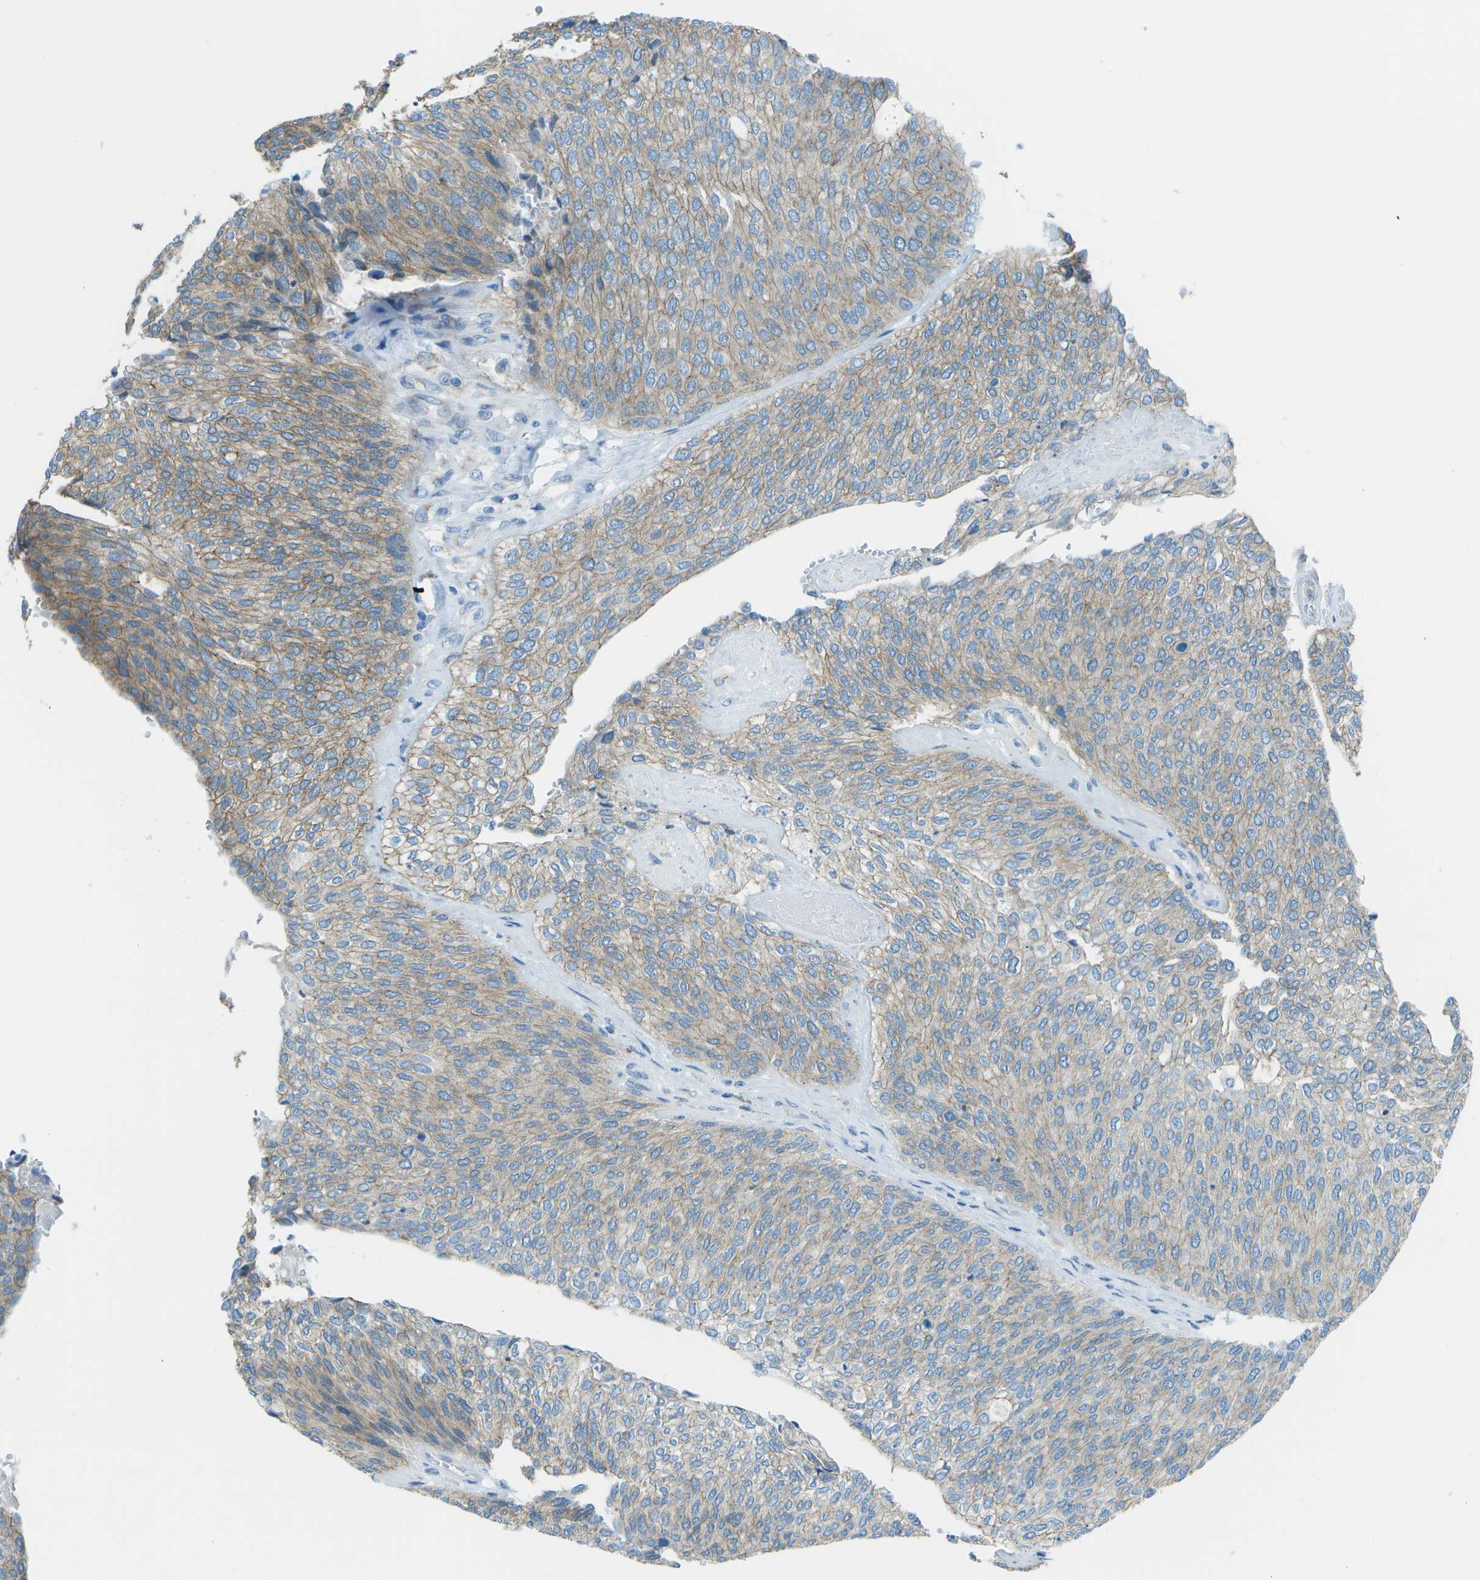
{"staining": {"intensity": "weak", "quantity": ">75%", "location": "cytoplasmic/membranous"}, "tissue": "urothelial cancer", "cell_type": "Tumor cells", "image_type": "cancer", "snomed": [{"axis": "morphology", "description": "Urothelial carcinoma, Low grade"}, {"axis": "topography", "description": "Urinary bladder"}], "caption": "Tumor cells display weak cytoplasmic/membranous staining in approximately >75% of cells in urothelial cancer.", "gene": "KCTD3", "patient": {"sex": "female", "age": 79}}